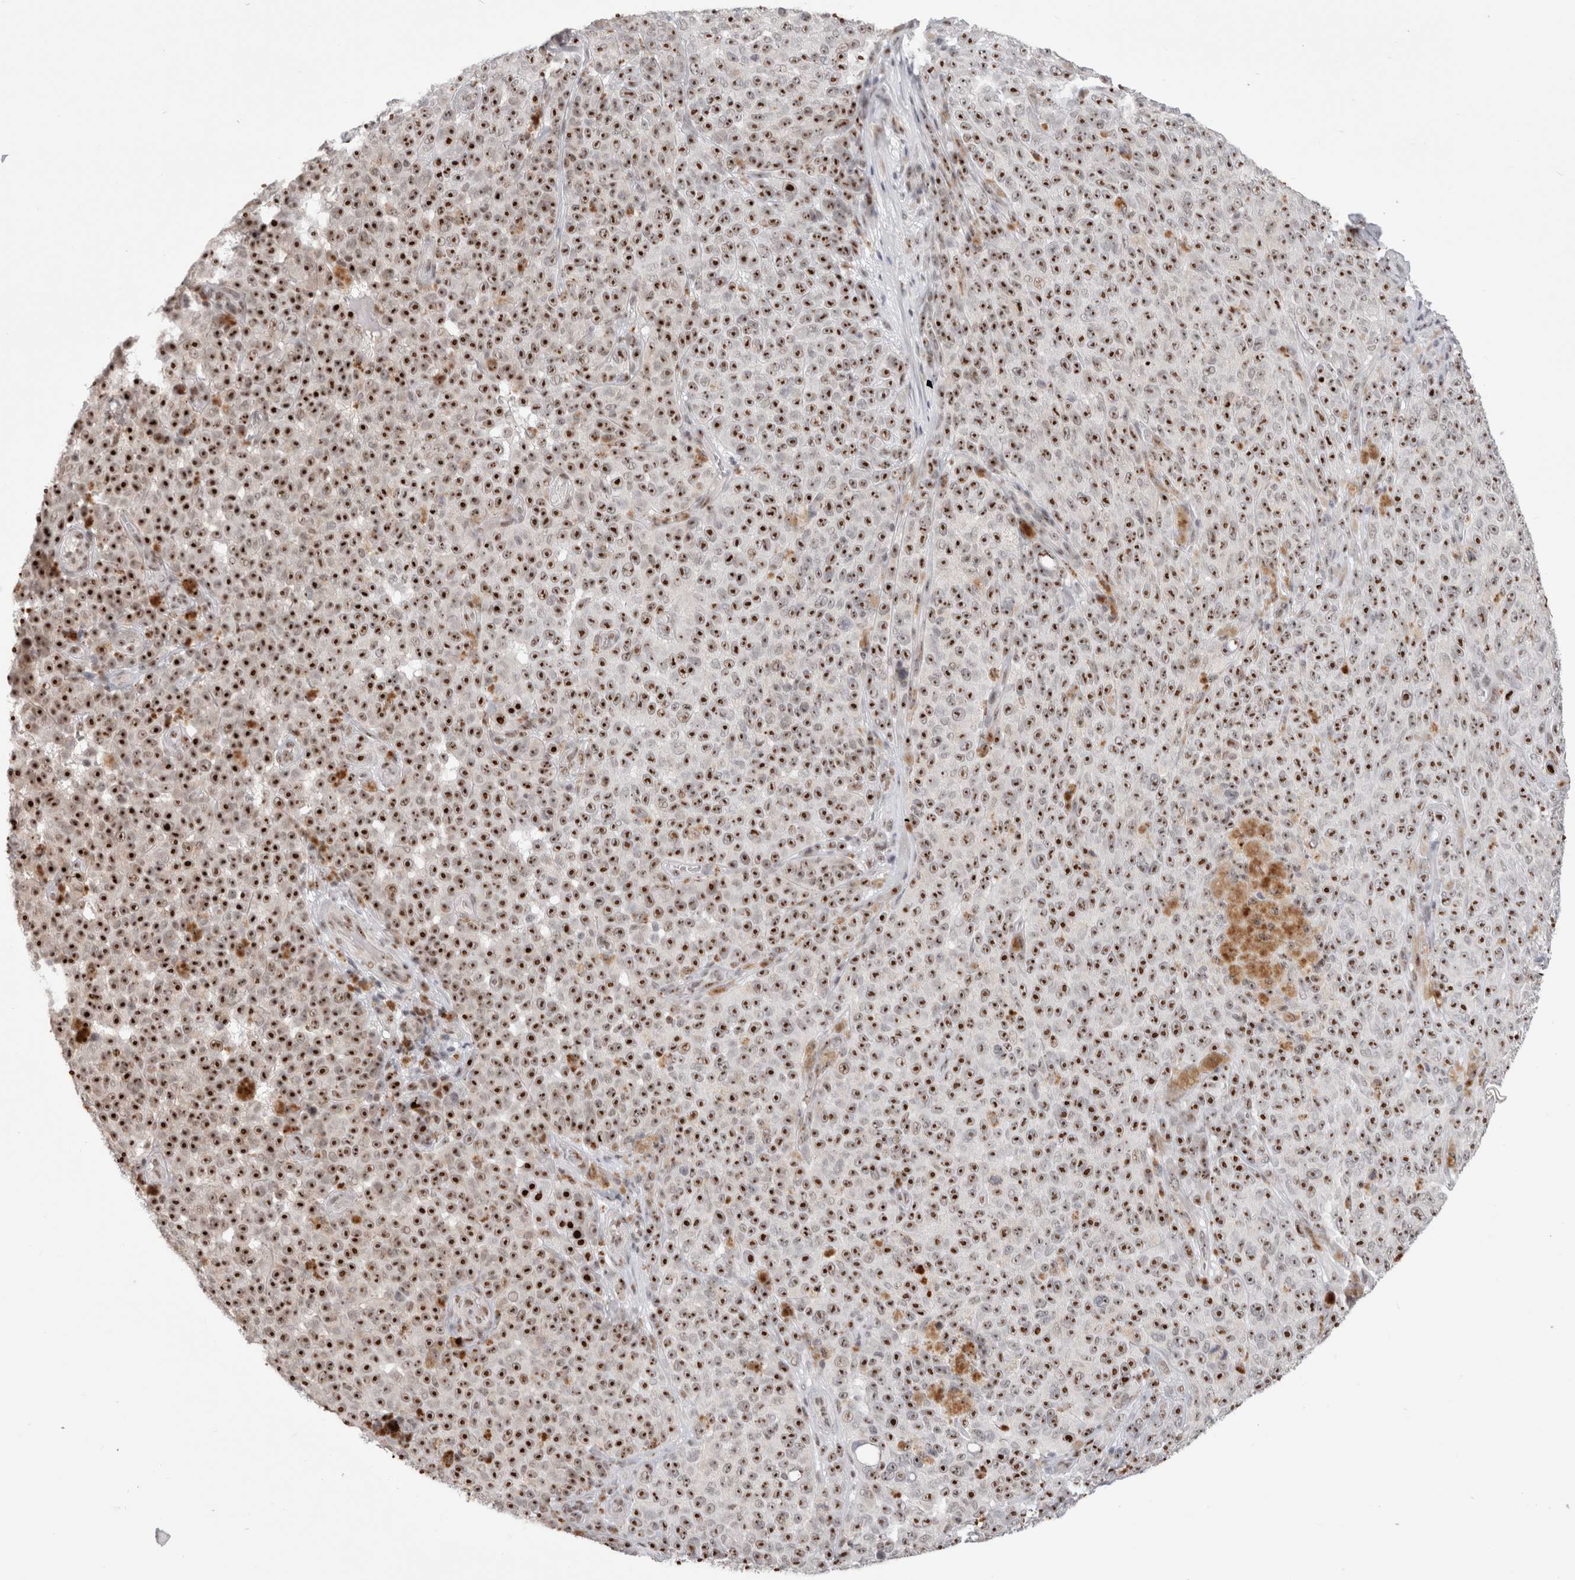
{"staining": {"intensity": "strong", "quantity": ">75%", "location": "nuclear"}, "tissue": "melanoma", "cell_type": "Tumor cells", "image_type": "cancer", "snomed": [{"axis": "morphology", "description": "Malignant melanoma, NOS"}, {"axis": "topography", "description": "Skin"}], "caption": "Protein expression analysis of melanoma shows strong nuclear staining in about >75% of tumor cells. Using DAB (brown) and hematoxylin (blue) stains, captured at high magnification using brightfield microscopy.", "gene": "SENP6", "patient": {"sex": "female", "age": 82}}